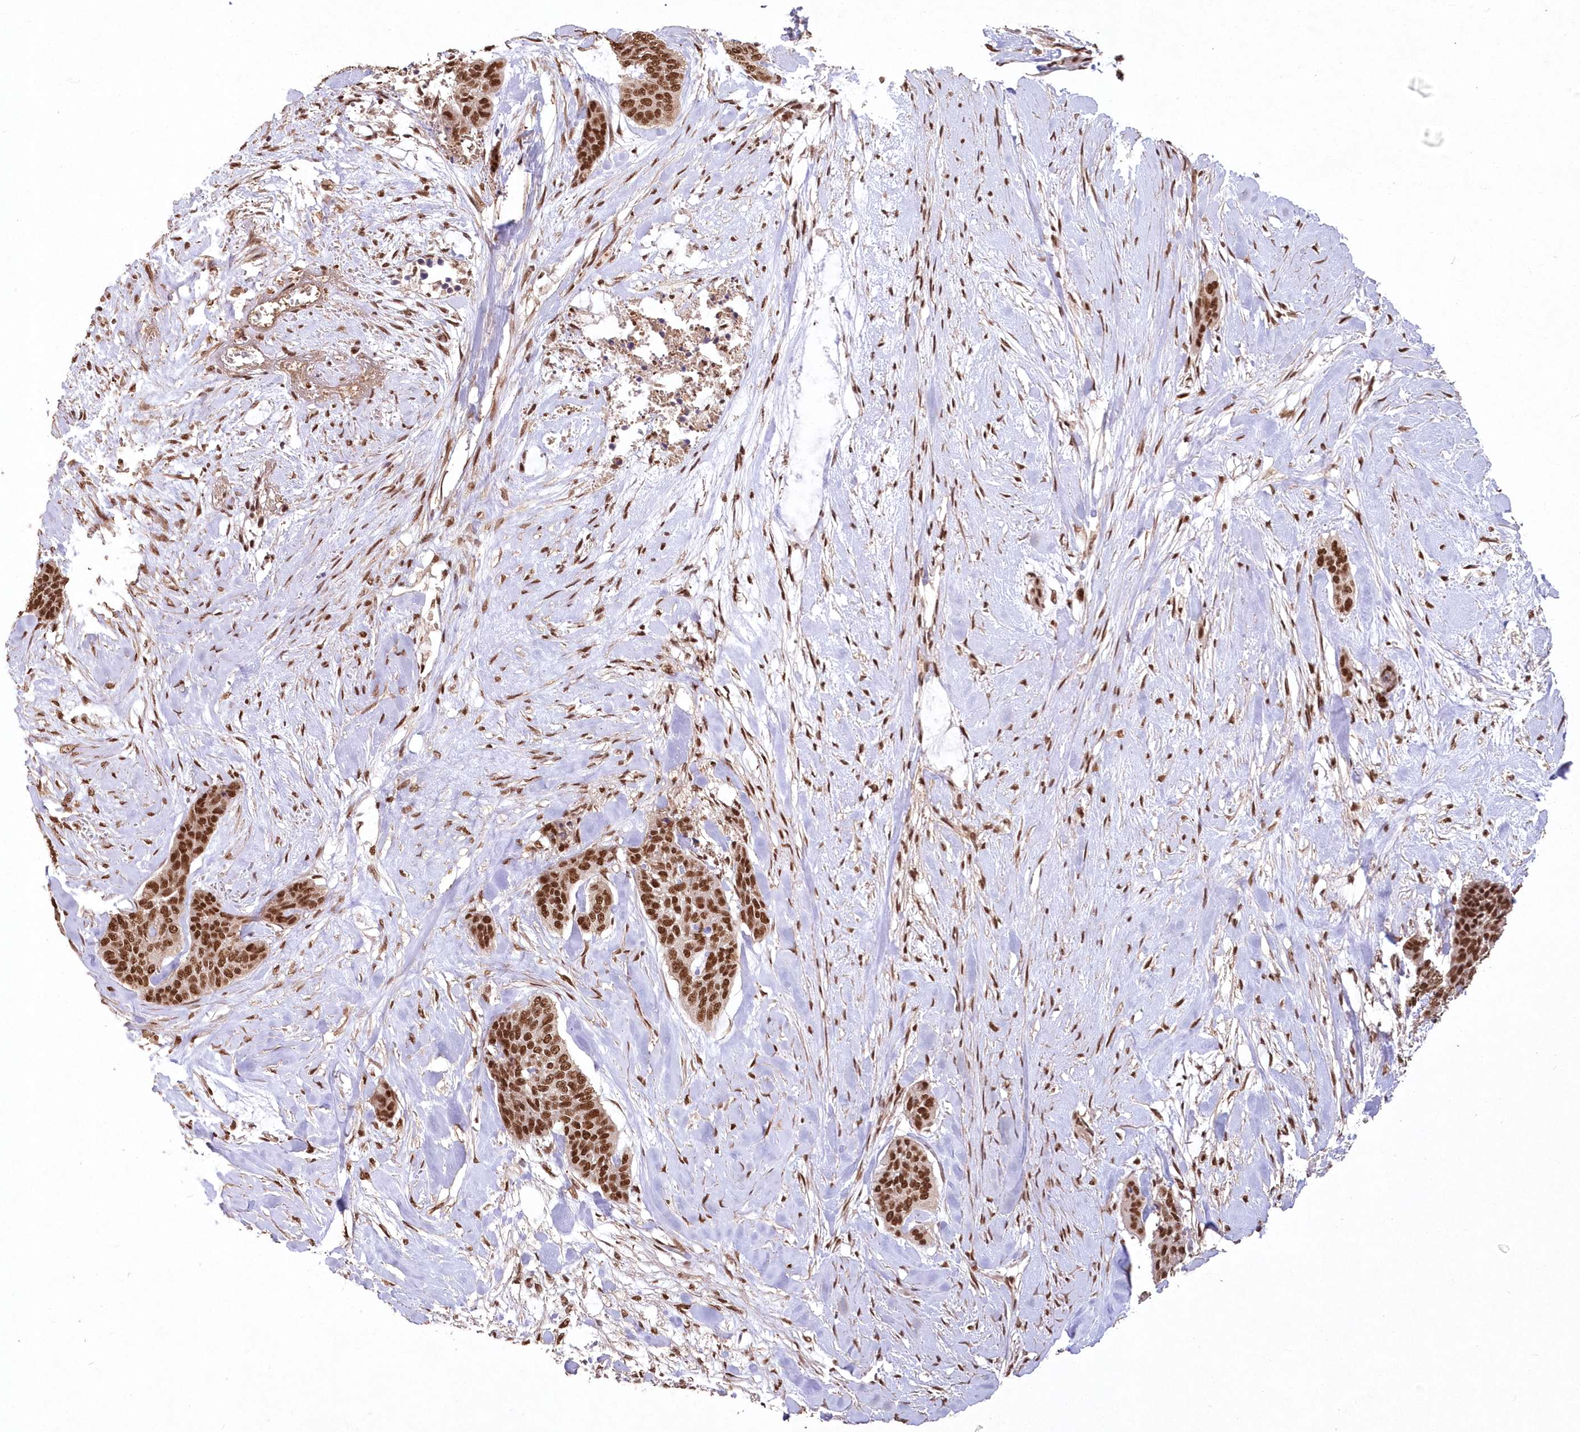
{"staining": {"intensity": "strong", "quantity": ">75%", "location": "nuclear"}, "tissue": "skin cancer", "cell_type": "Tumor cells", "image_type": "cancer", "snomed": [{"axis": "morphology", "description": "Basal cell carcinoma"}, {"axis": "topography", "description": "Skin"}], "caption": "Immunohistochemistry (DAB) staining of skin cancer (basal cell carcinoma) displays strong nuclear protein positivity in about >75% of tumor cells.", "gene": "PDS5A", "patient": {"sex": "female", "age": 64}}